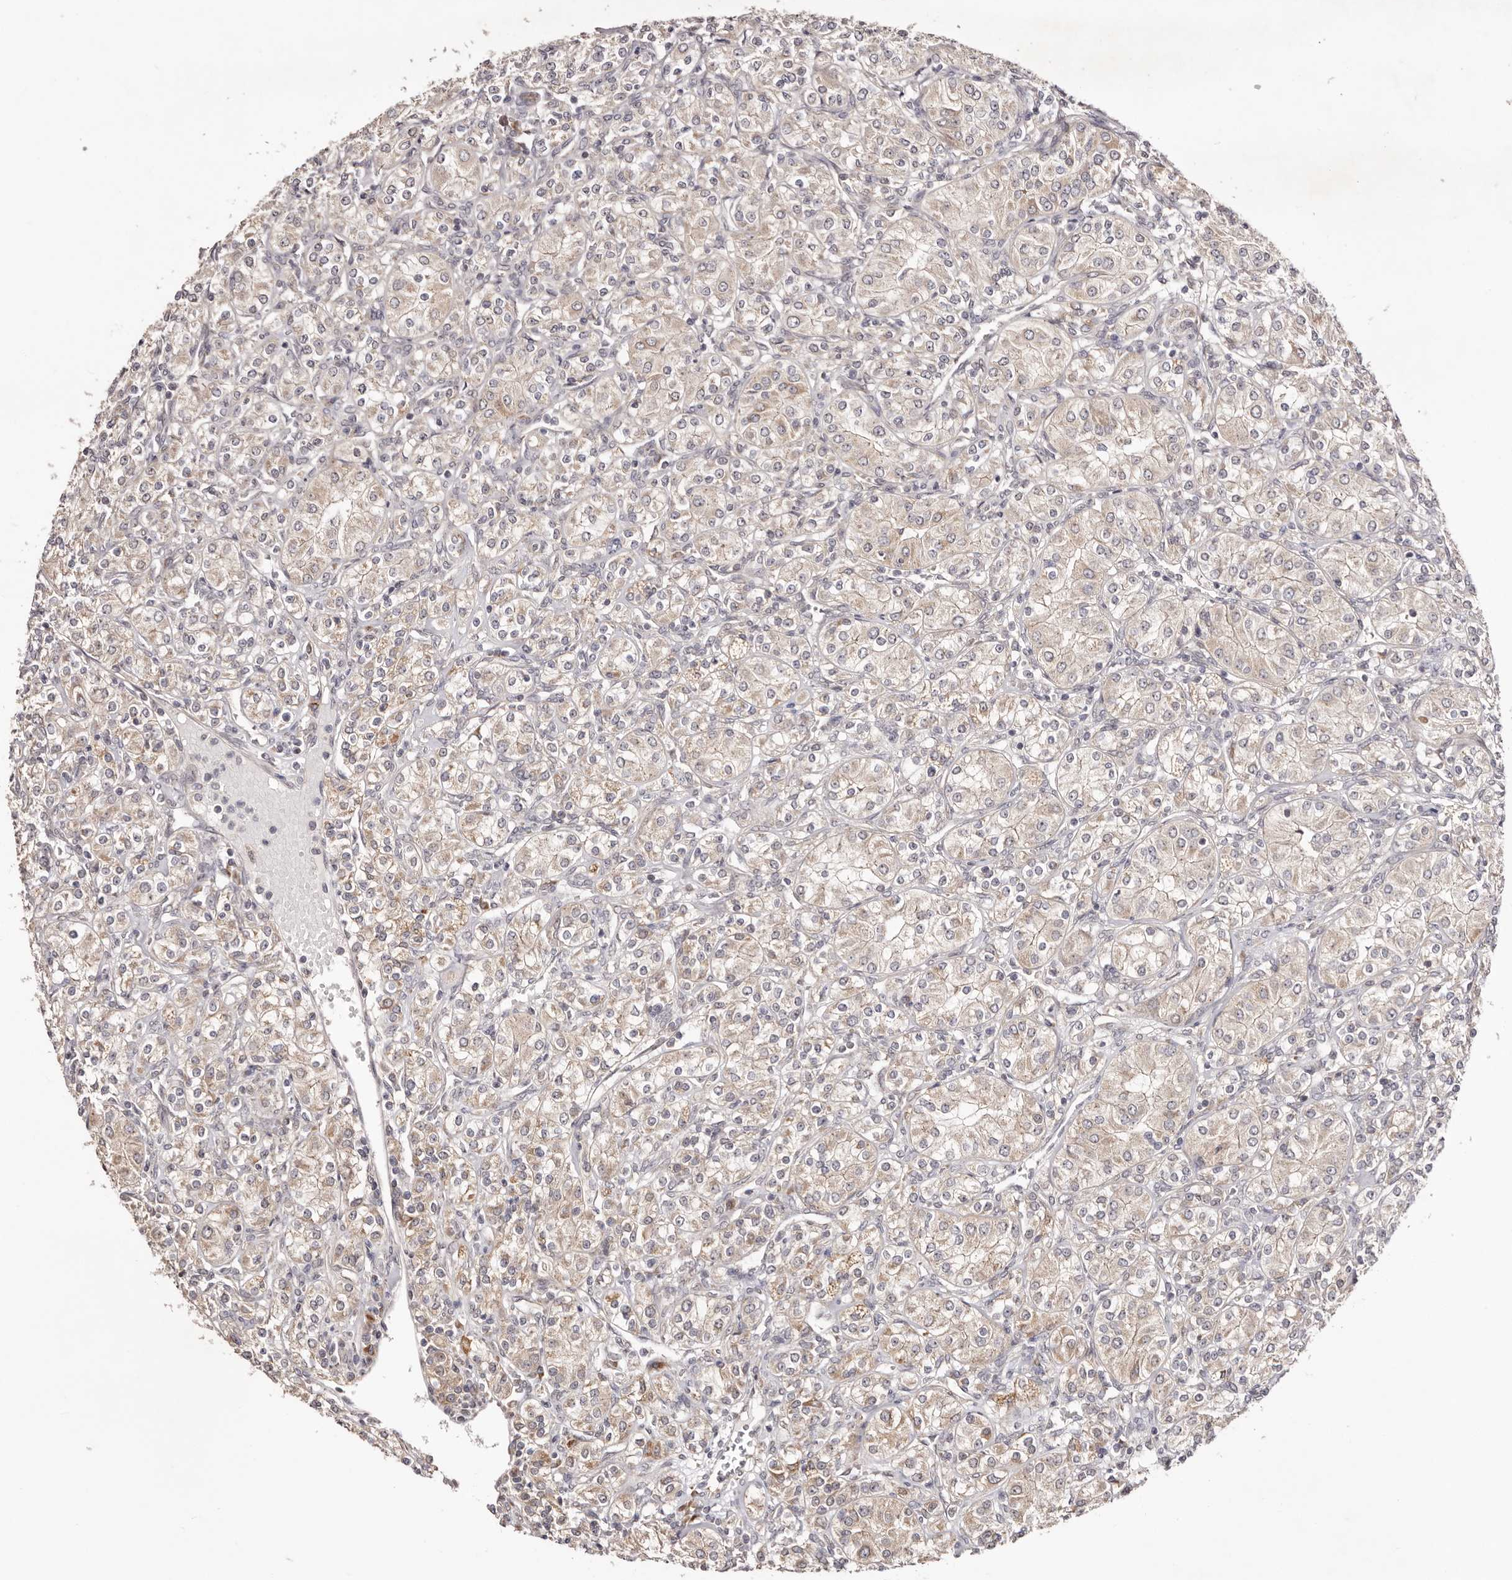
{"staining": {"intensity": "weak", "quantity": "25%-75%", "location": "cytoplasmic/membranous"}, "tissue": "renal cancer", "cell_type": "Tumor cells", "image_type": "cancer", "snomed": [{"axis": "morphology", "description": "Adenocarcinoma, NOS"}, {"axis": "topography", "description": "Kidney"}], "caption": "Renal cancer tissue displays weak cytoplasmic/membranous positivity in about 25%-75% of tumor cells", "gene": "EGR3", "patient": {"sex": "male", "age": 77}}